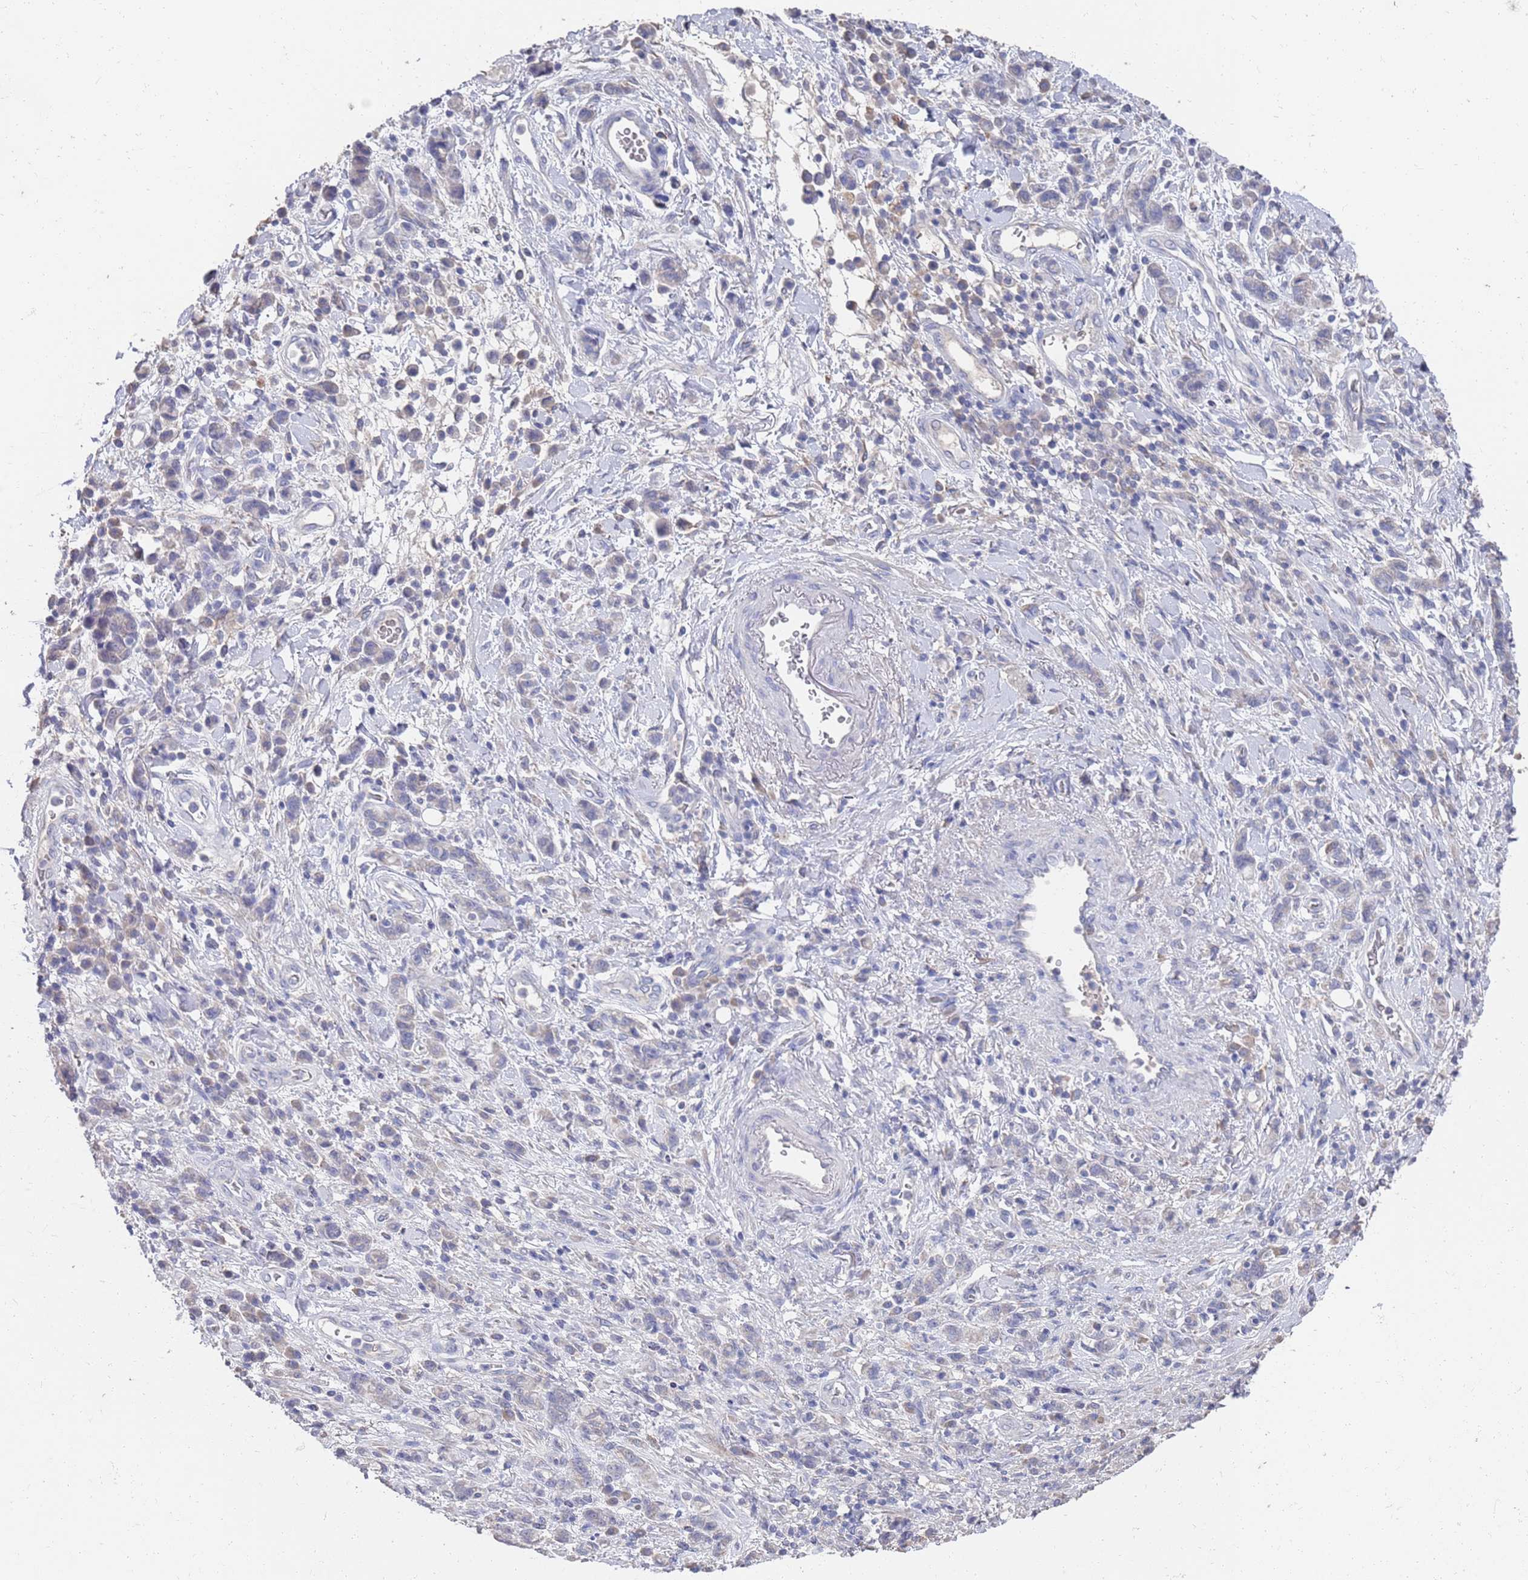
{"staining": {"intensity": "negative", "quantity": "none", "location": "none"}, "tissue": "stomach cancer", "cell_type": "Tumor cells", "image_type": "cancer", "snomed": [{"axis": "morphology", "description": "Adenocarcinoma, NOS"}, {"axis": "topography", "description": "Stomach"}], "caption": "Tumor cells show no significant protein expression in stomach adenocarcinoma.", "gene": "BTBD18", "patient": {"sex": "male", "age": 77}}